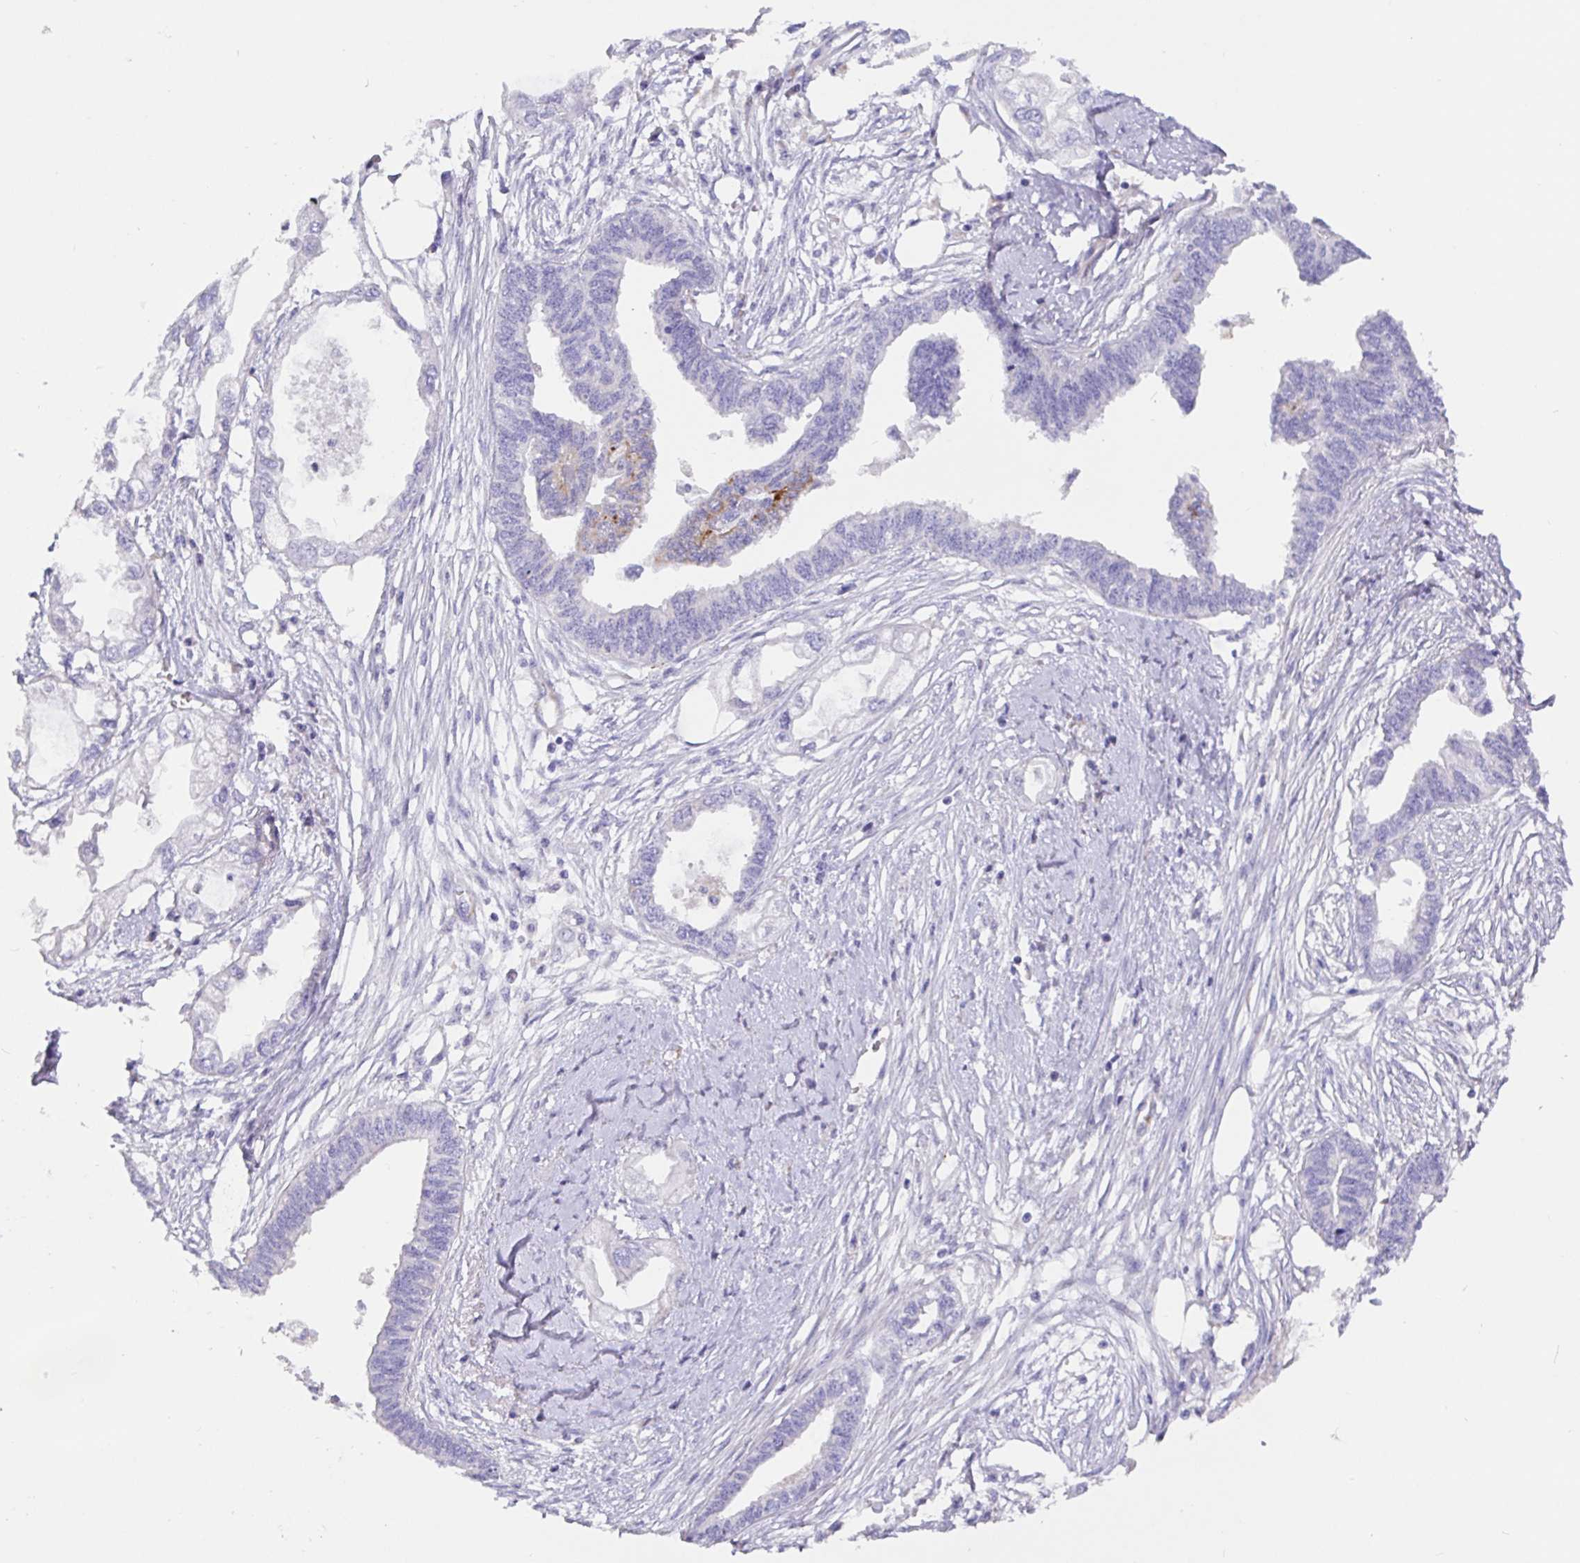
{"staining": {"intensity": "moderate", "quantity": "<25%", "location": "cytoplasmic/membranous"}, "tissue": "endometrial cancer", "cell_type": "Tumor cells", "image_type": "cancer", "snomed": [{"axis": "morphology", "description": "Adenocarcinoma, NOS"}, {"axis": "morphology", "description": "Adenocarcinoma, metastatic, NOS"}, {"axis": "topography", "description": "Adipose tissue"}, {"axis": "topography", "description": "Endometrium"}], "caption": "Endometrial adenocarcinoma stained with a brown dye displays moderate cytoplasmic/membranous positive positivity in approximately <25% of tumor cells.", "gene": "MAOA", "patient": {"sex": "female", "age": 67}}